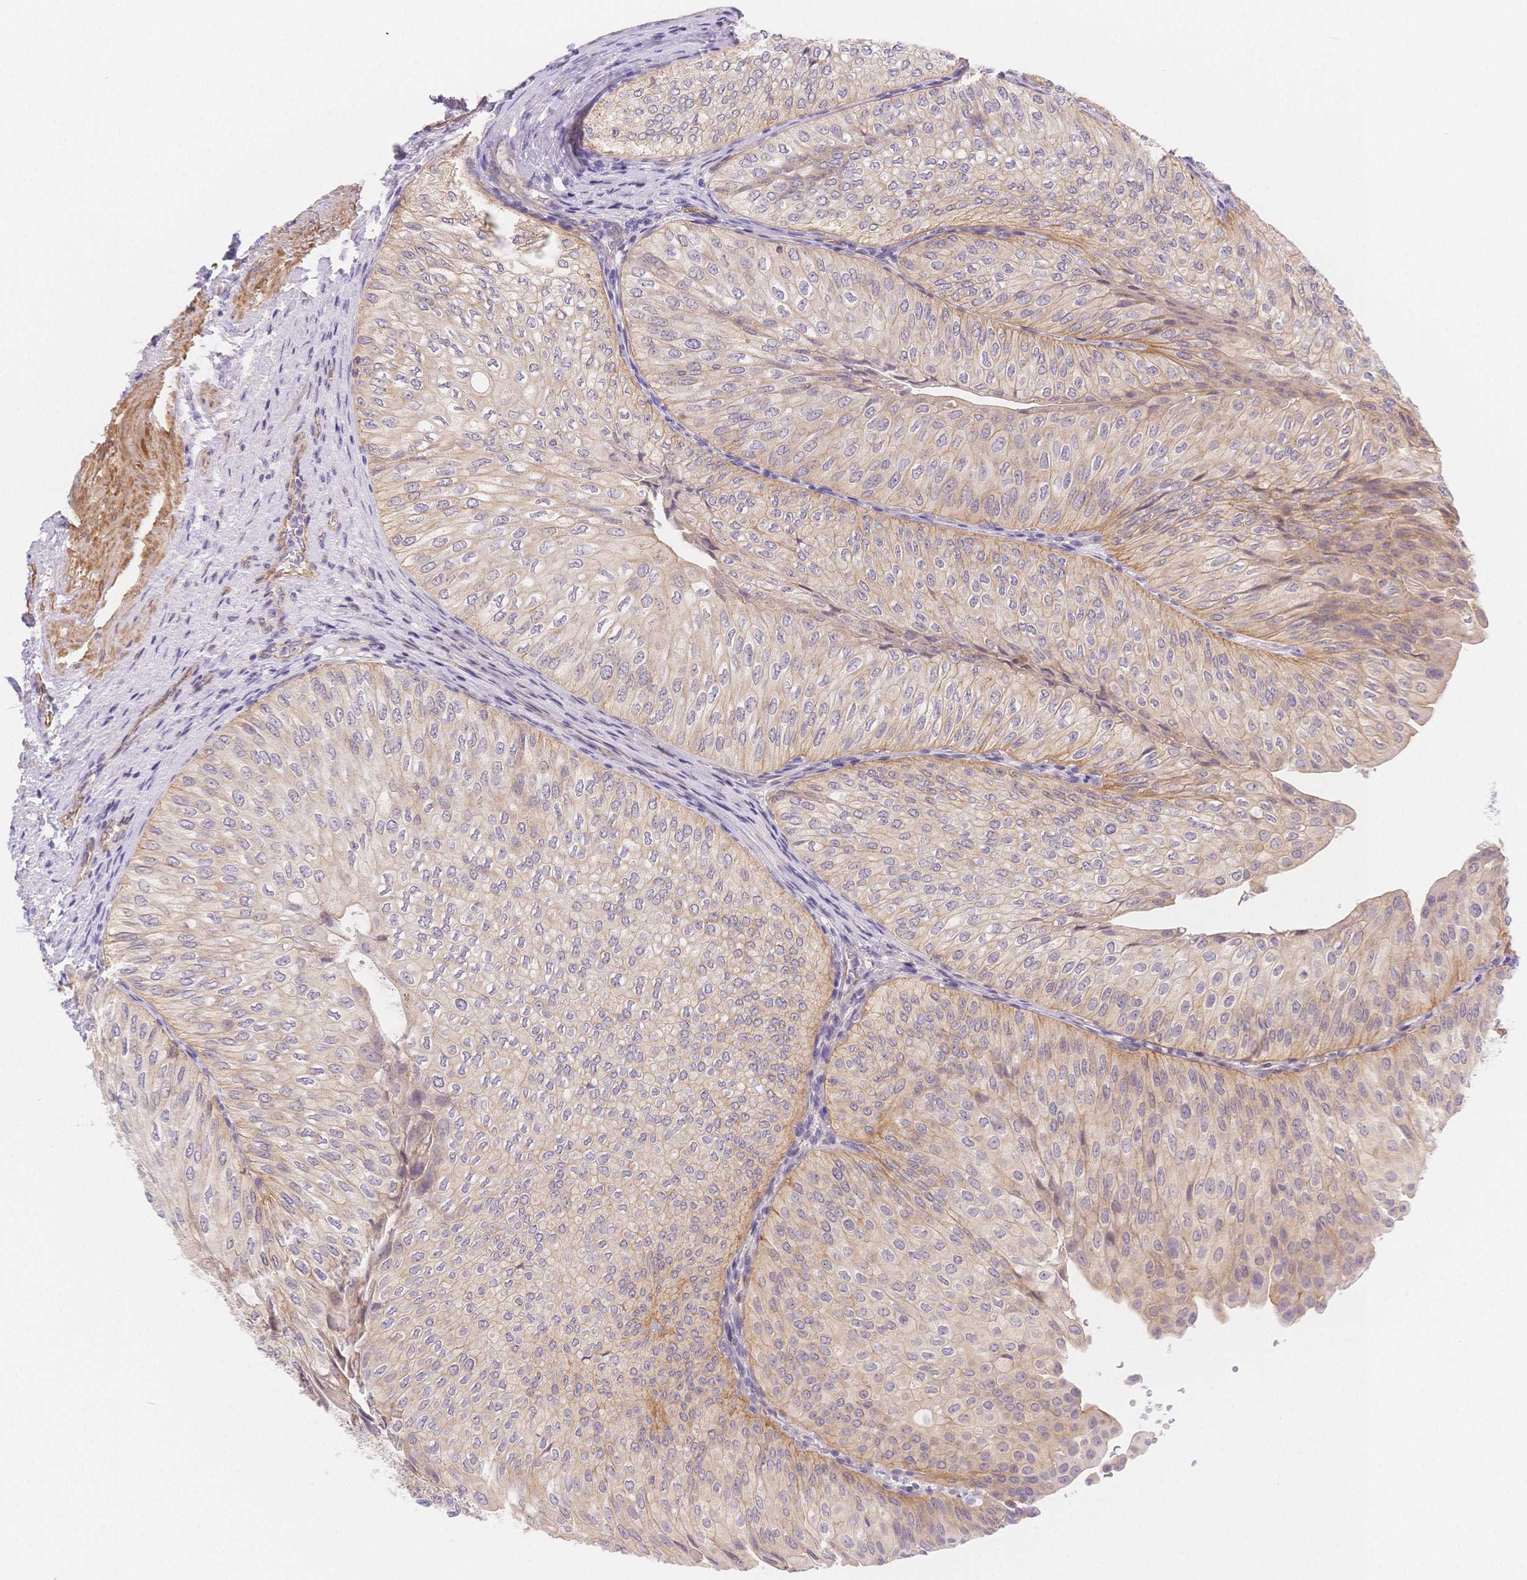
{"staining": {"intensity": "moderate", "quantity": "<25%", "location": "cytoplasmic/membranous"}, "tissue": "urothelial cancer", "cell_type": "Tumor cells", "image_type": "cancer", "snomed": [{"axis": "morphology", "description": "Urothelial carcinoma, NOS"}, {"axis": "topography", "description": "Urinary bladder"}], "caption": "Immunohistochemistry histopathology image of human transitional cell carcinoma stained for a protein (brown), which shows low levels of moderate cytoplasmic/membranous positivity in about <25% of tumor cells.", "gene": "CSN1S1", "patient": {"sex": "male", "age": 62}}